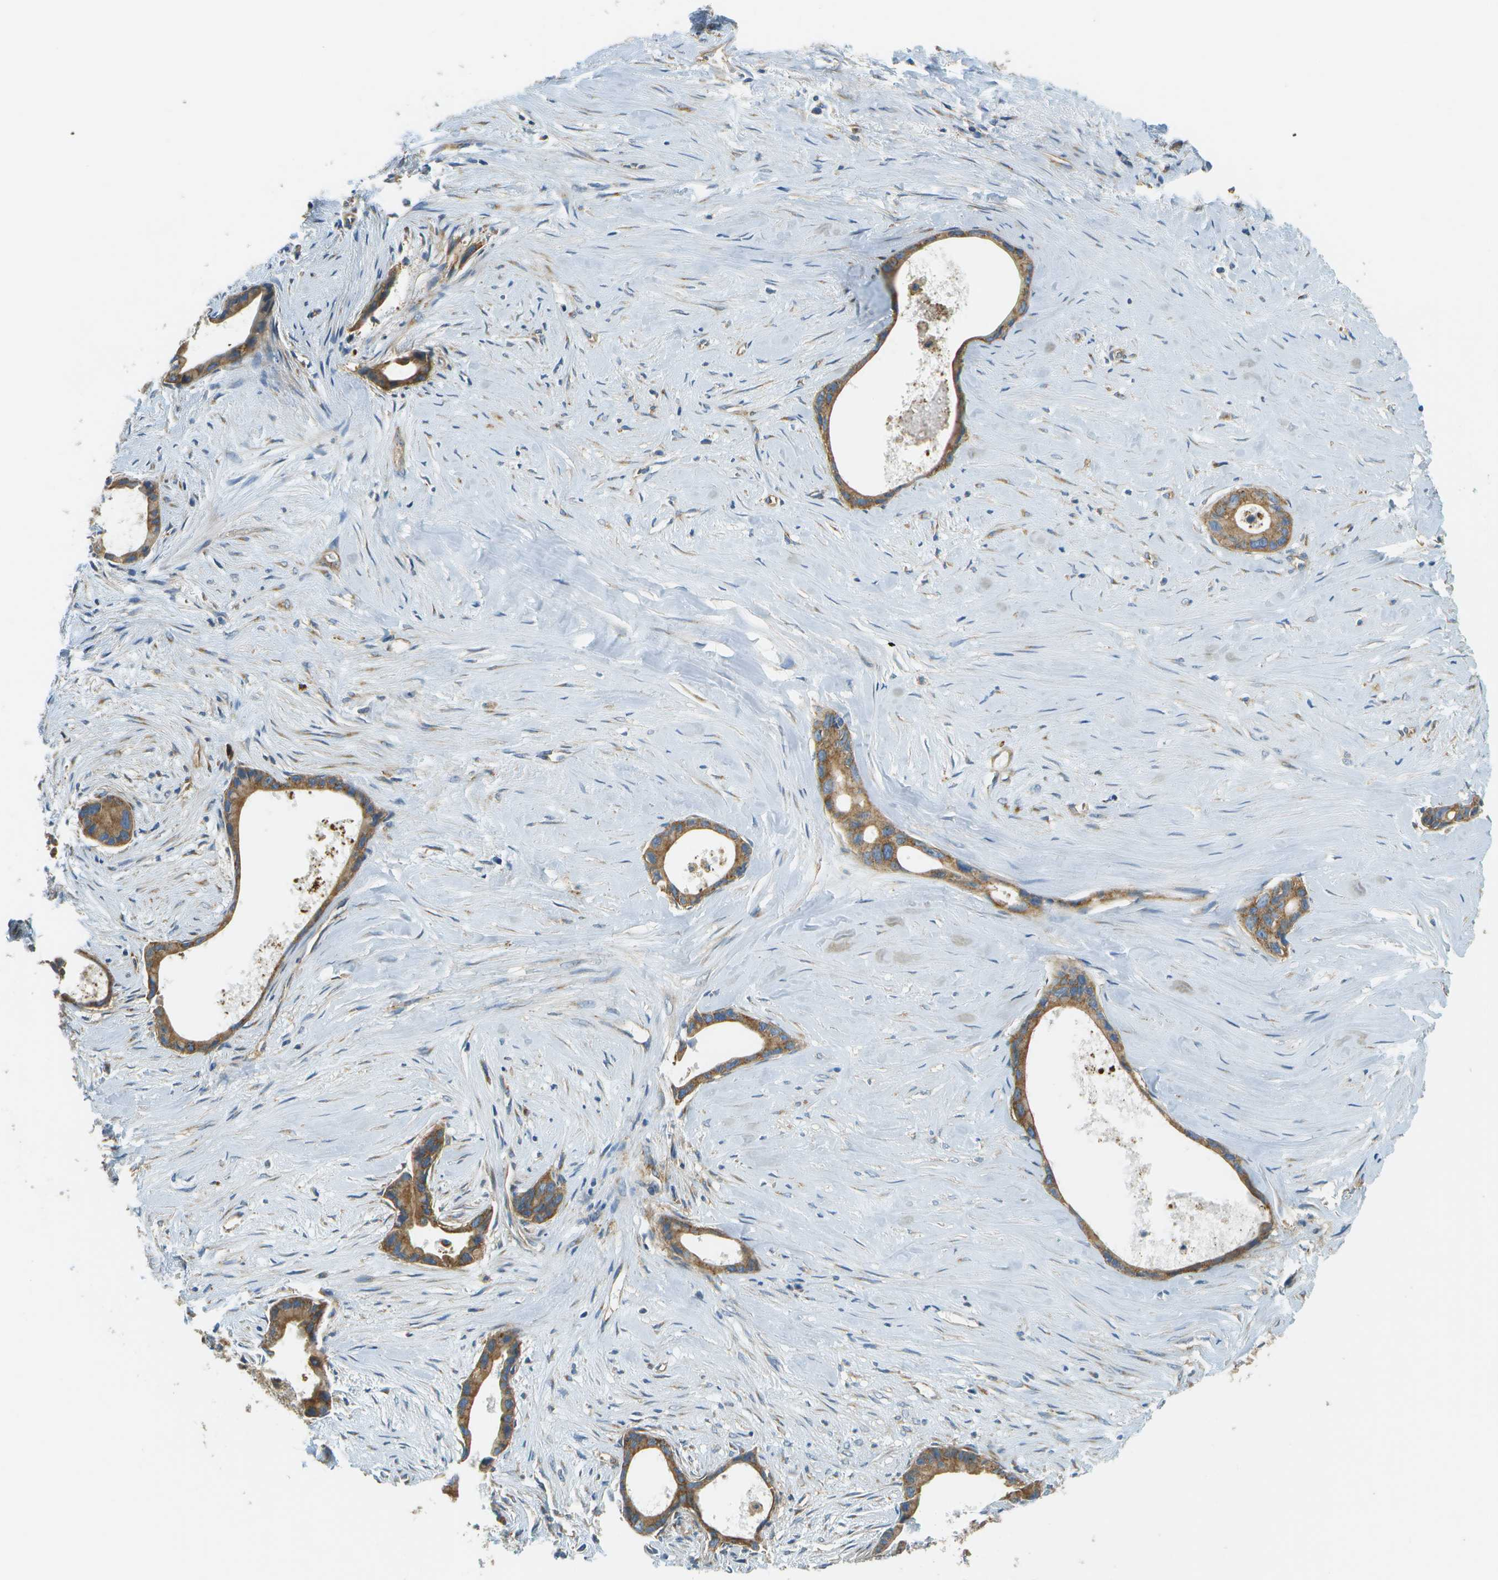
{"staining": {"intensity": "moderate", "quantity": ">75%", "location": "cytoplasmic/membranous"}, "tissue": "liver cancer", "cell_type": "Tumor cells", "image_type": "cancer", "snomed": [{"axis": "morphology", "description": "Cholangiocarcinoma"}, {"axis": "topography", "description": "Liver"}], "caption": "A brown stain shows moderate cytoplasmic/membranous positivity of a protein in liver cancer (cholangiocarcinoma) tumor cells.", "gene": "CLTC", "patient": {"sex": "female", "age": 55}}